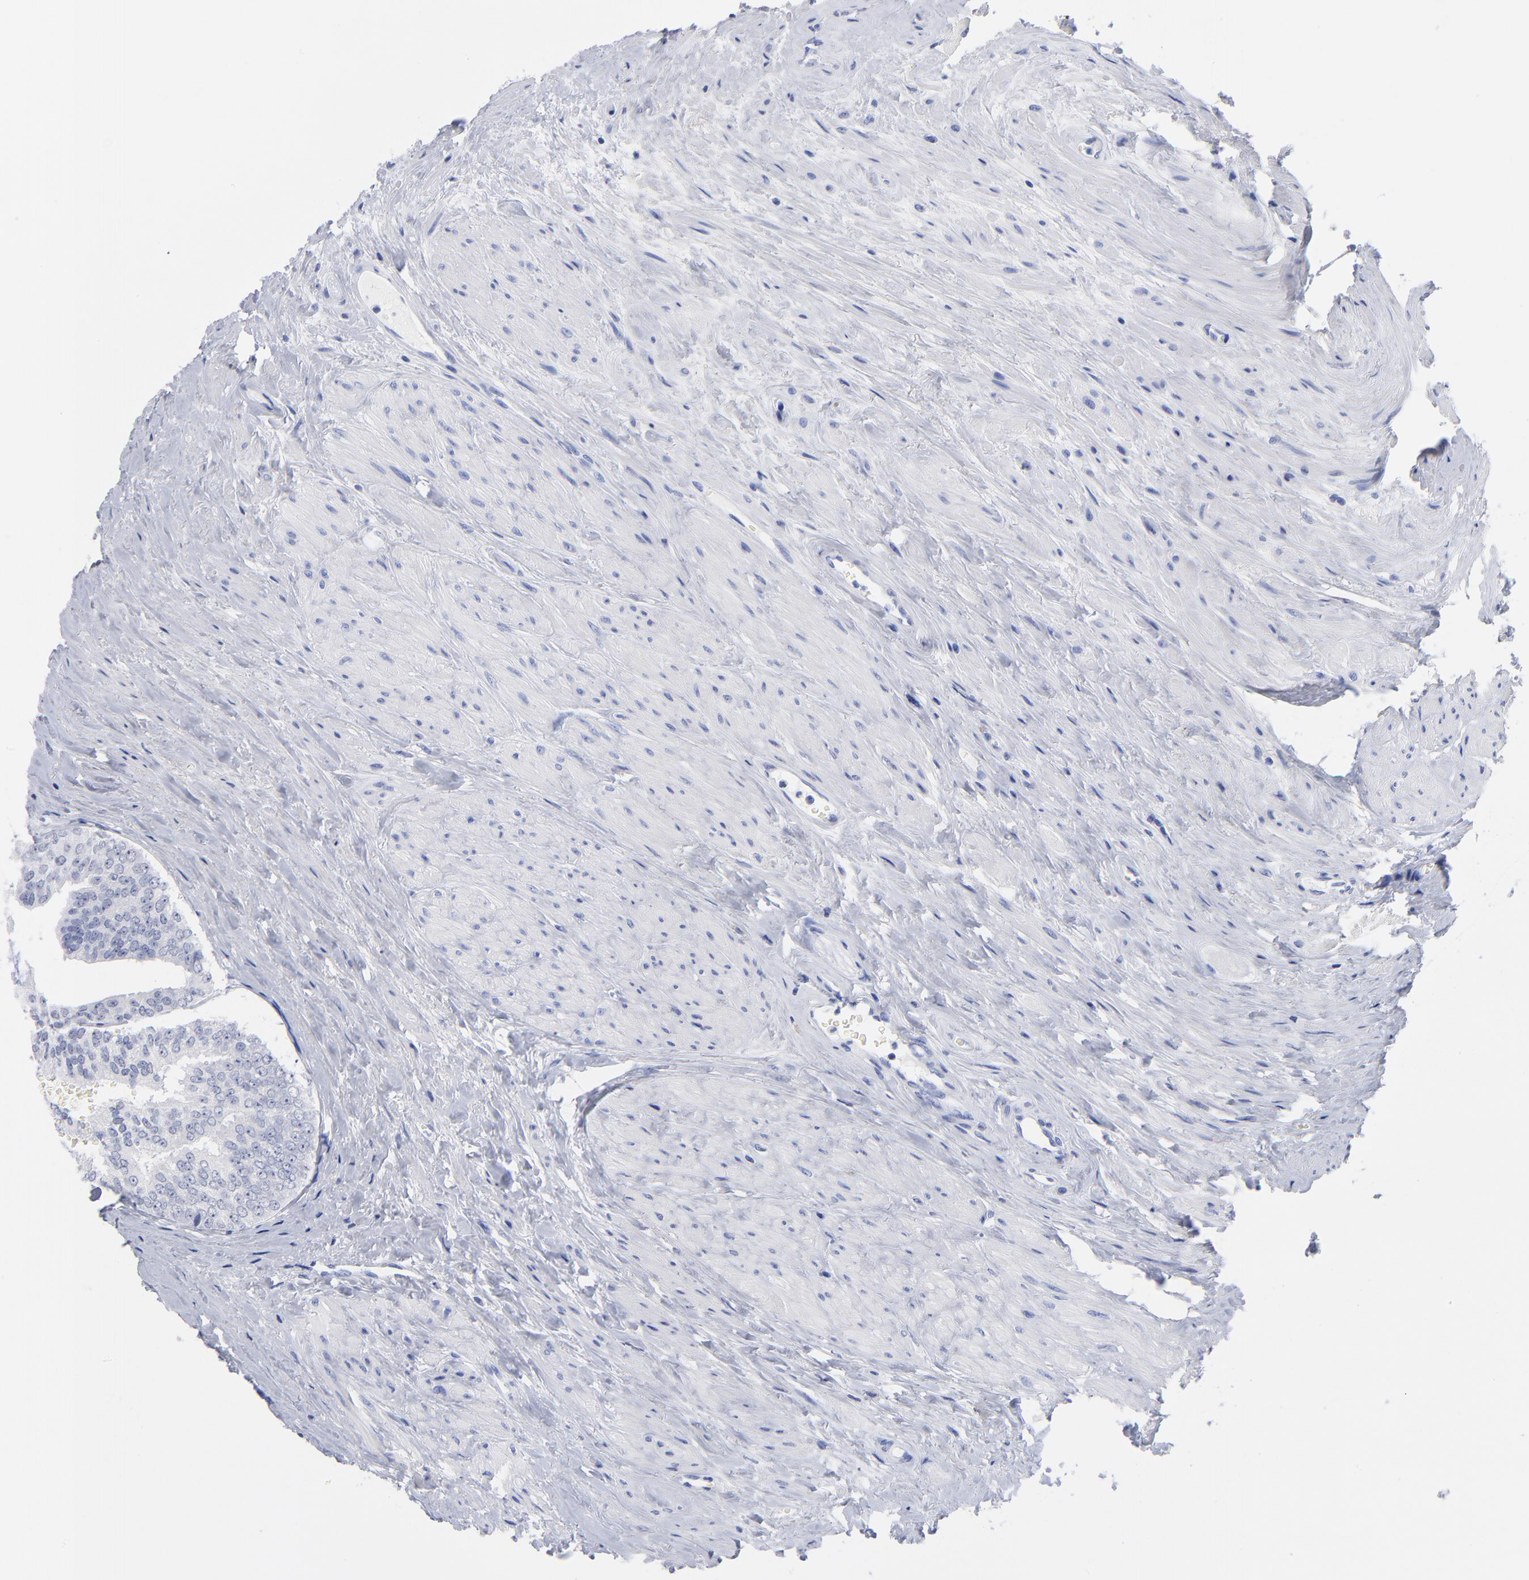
{"staining": {"intensity": "negative", "quantity": "none", "location": "none"}, "tissue": "prostate cancer", "cell_type": "Tumor cells", "image_type": "cancer", "snomed": [{"axis": "morphology", "description": "Adenocarcinoma, Medium grade"}, {"axis": "topography", "description": "Prostate"}], "caption": "The immunohistochemistry histopathology image has no significant staining in tumor cells of prostate cancer (medium-grade adenocarcinoma) tissue.", "gene": "ACY1", "patient": {"sex": "male", "age": 79}}